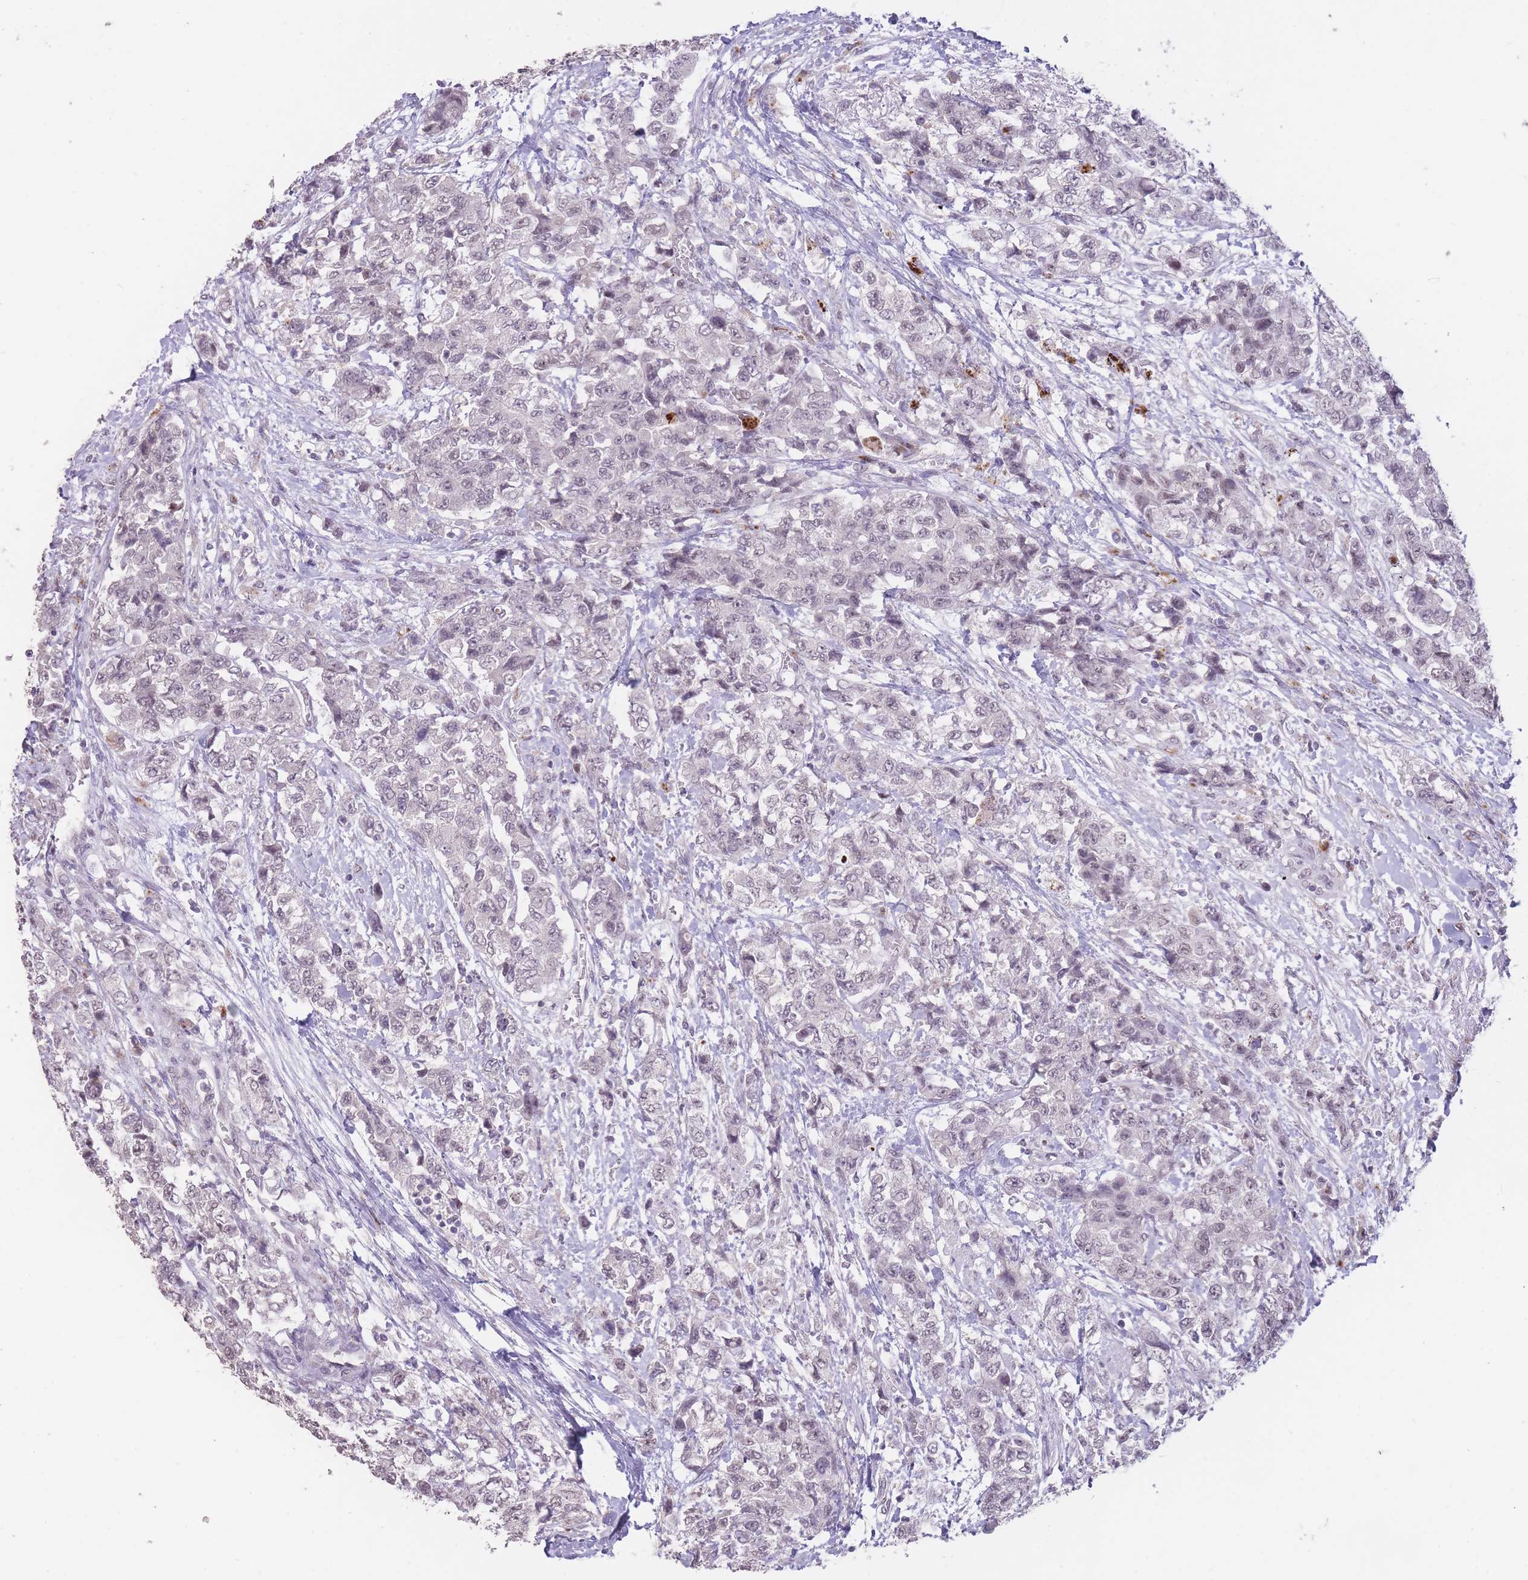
{"staining": {"intensity": "negative", "quantity": "none", "location": "none"}, "tissue": "urothelial cancer", "cell_type": "Tumor cells", "image_type": "cancer", "snomed": [{"axis": "morphology", "description": "Urothelial carcinoma, High grade"}, {"axis": "topography", "description": "Urinary bladder"}], "caption": "Immunohistochemical staining of high-grade urothelial carcinoma displays no significant positivity in tumor cells.", "gene": "HNRNPUL1", "patient": {"sex": "female", "age": 78}}